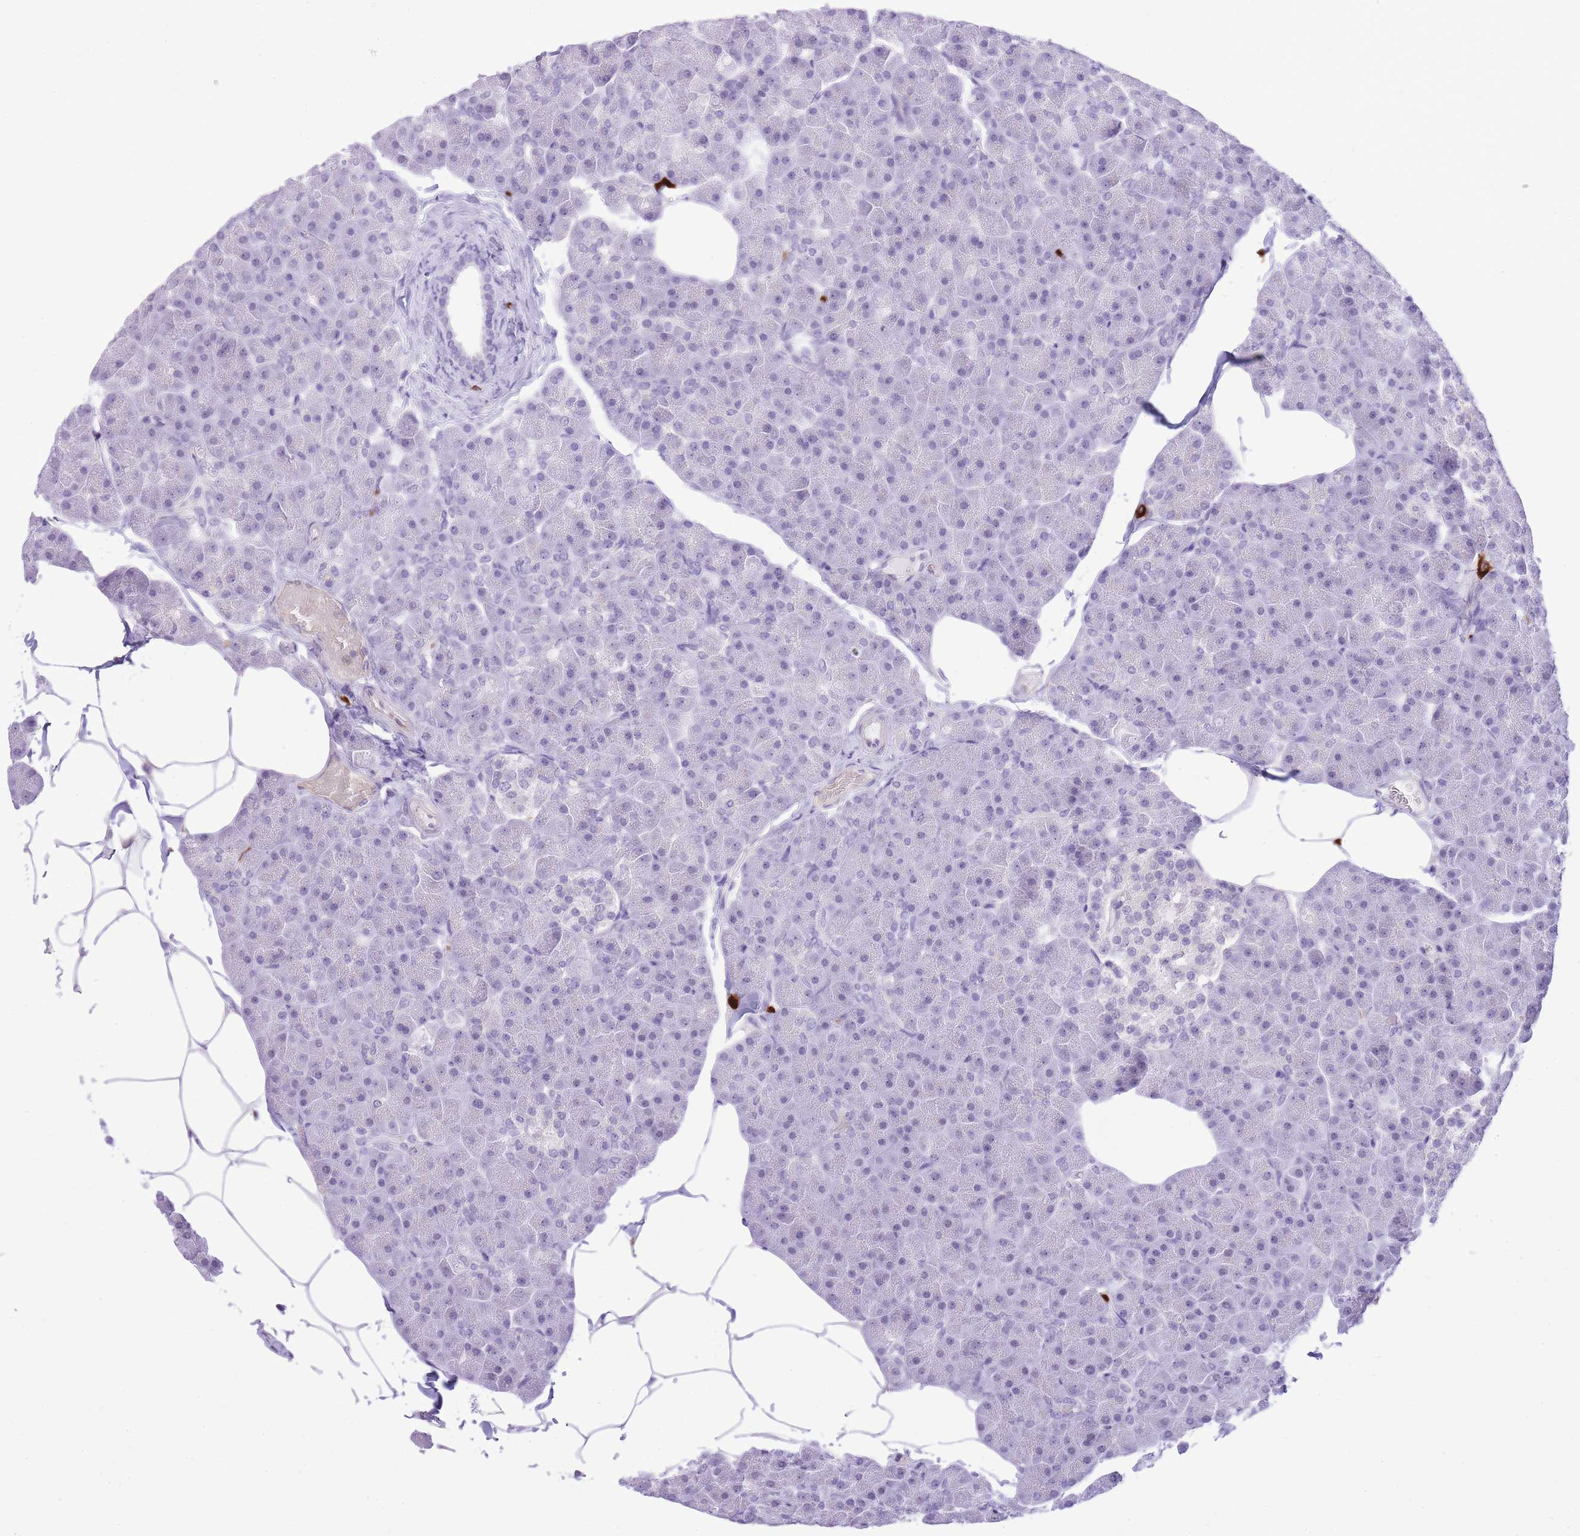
{"staining": {"intensity": "negative", "quantity": "none", "location": "none"}, "tissue": "pancreas", "cell_type": "Exocrine glandular cells", "image_type": "normal", "snomed": [{"axis": "morphology", "description": "Normal tissue, NOS"}, {"axis": "topography", "description": "Pancreas"}], "caption": "High power microscopy image of an IHC photomicrograph of benign pancreas, revealing no significant staining in exocrine glandular cells. The staining was performed using DAB to visualize the protein expression in brown, while the nuclei were stained in blue with hematoxylin (Magnification: 20x).", "gene": "MEIOSIN", "patient": {"sex": "male", "age": 35}}